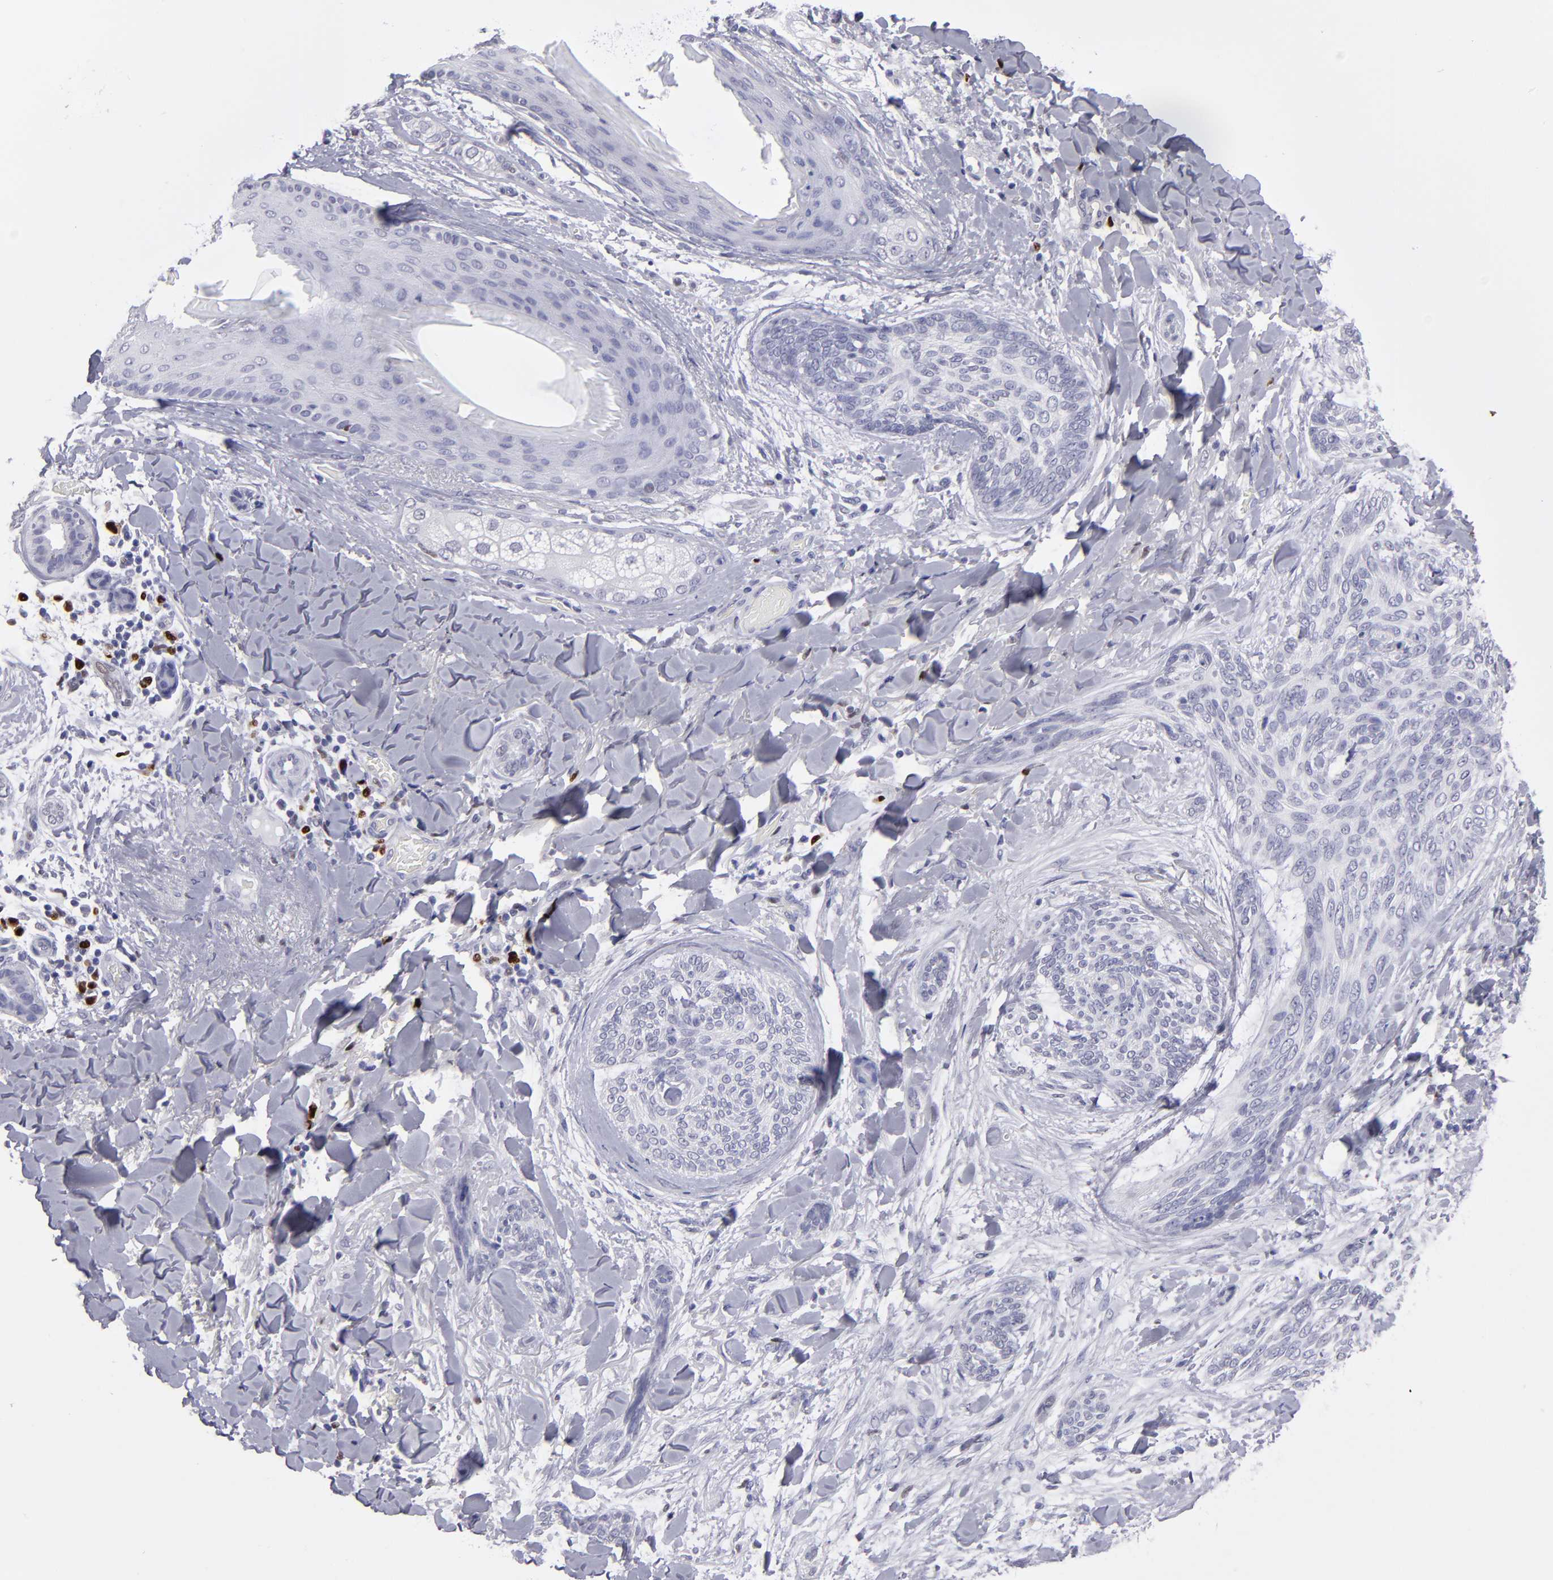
{"staining": {"intensity": "negative", "quantity": "none", "location": "none"}, "tissue": "skin cancer", "cell_type": "Tumor cells", "image_type": "cancer", "snomed": [{"axis": "morphology", "description": "Normal tissue, NOS"}, {"axis": "morphology", "description": "Basal cell carcinoma"}, {"axis": "topography", "description": "Skin"}], "caption": "Histopathology image shows no protein expression in tumor cells of basal cell carcinoma (skin) tissue.", "gene": "IRF8", "patient": {"sex": "female", "age": 71}}